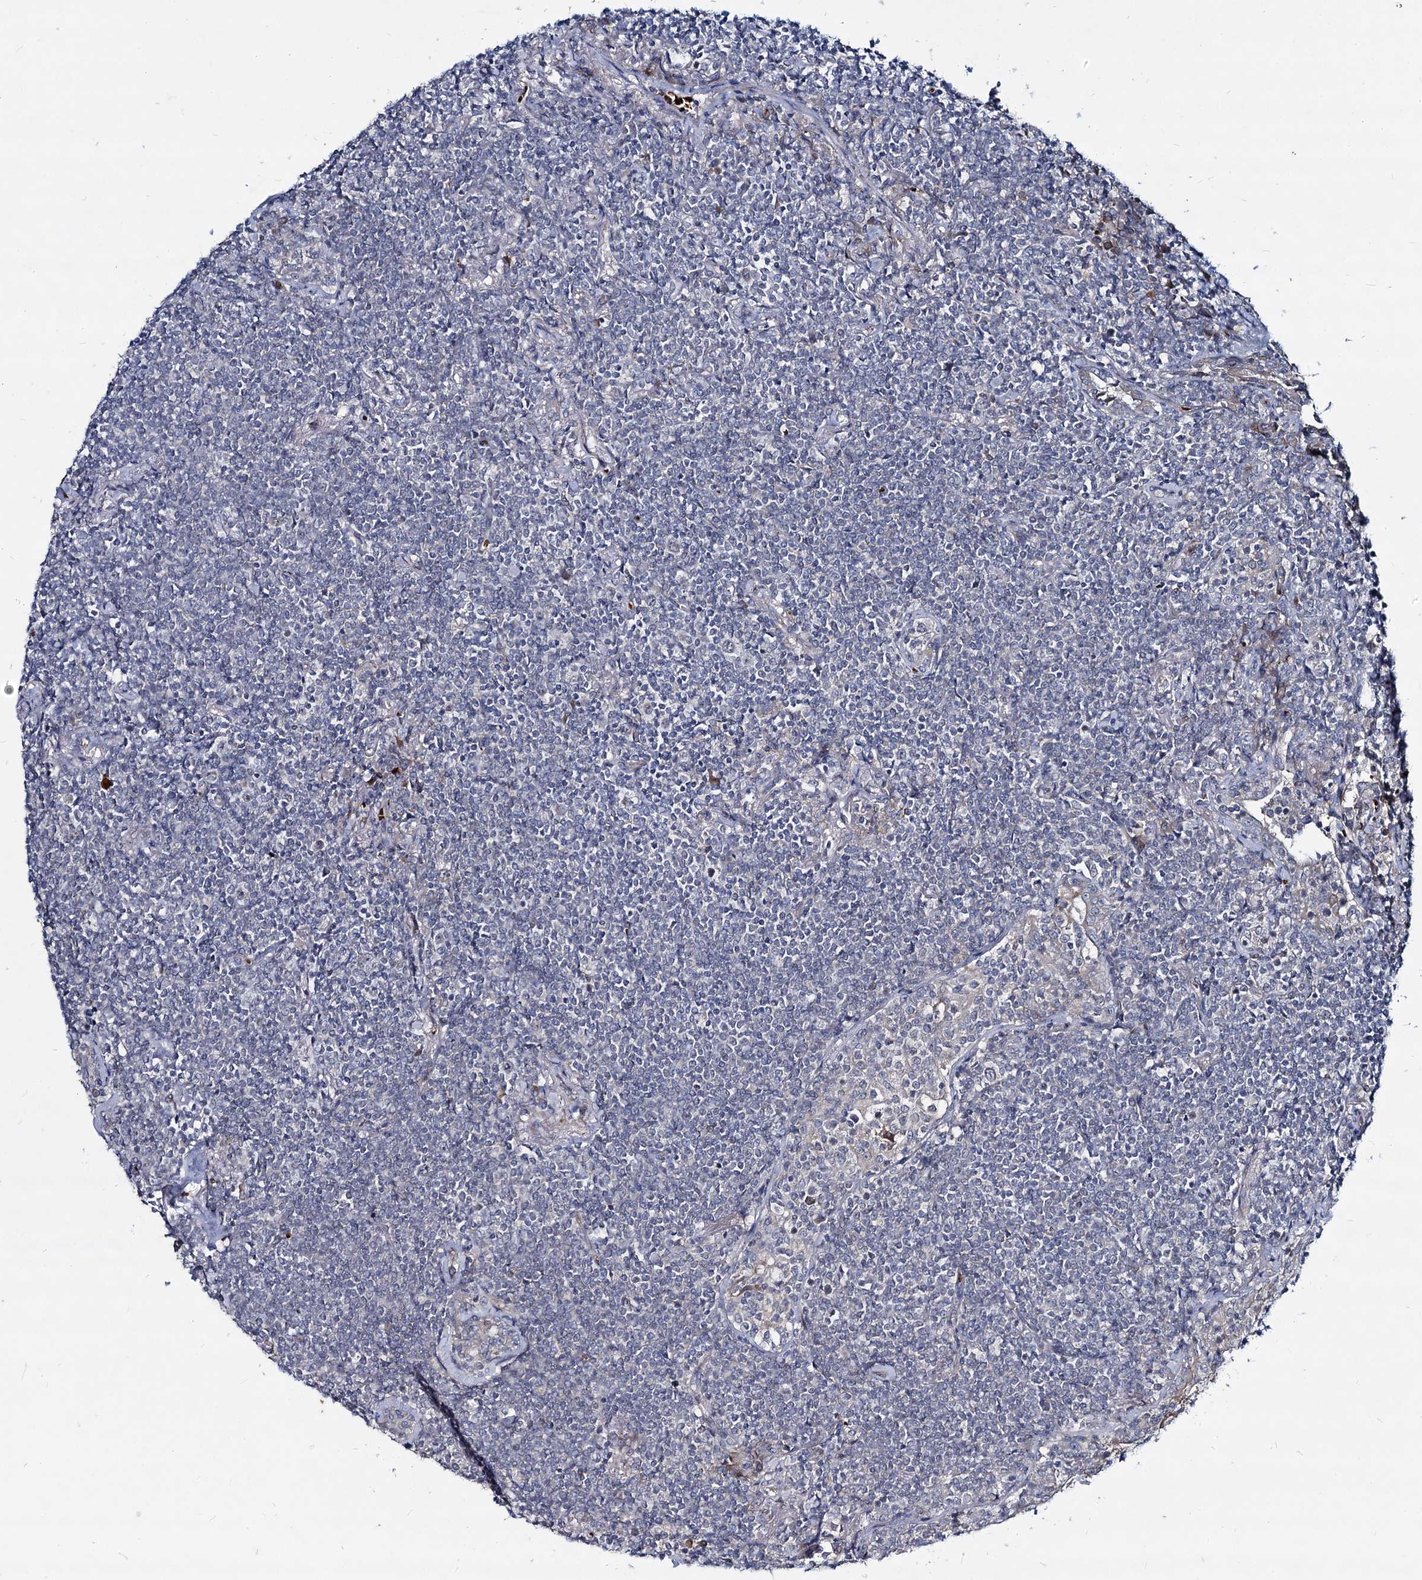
{"staining": {"intensity": "negative", "quantity": "none", "location": "none"}, "tissue": "lymphoma", "cell_type": "Tumor cells", "image_type": "cancer", "snomed": [{"axis": "morphology", "description": "Malignant lymphoma, non-Hodgkin's type, Low grade"}, {"axis": "topography", "description": "Lung"}], "caption": "The immunohistochemistry histopathology image has no significant positivity in tumor cells of low-grade malignant lymphoma, non-Hodgkin's type tissue. (DAB (3,3'-diaminobenzidine) IHC with hematoxylin counter stain).", "gene": "RNF6", "patient": {"sex": "female", "age": 71}}